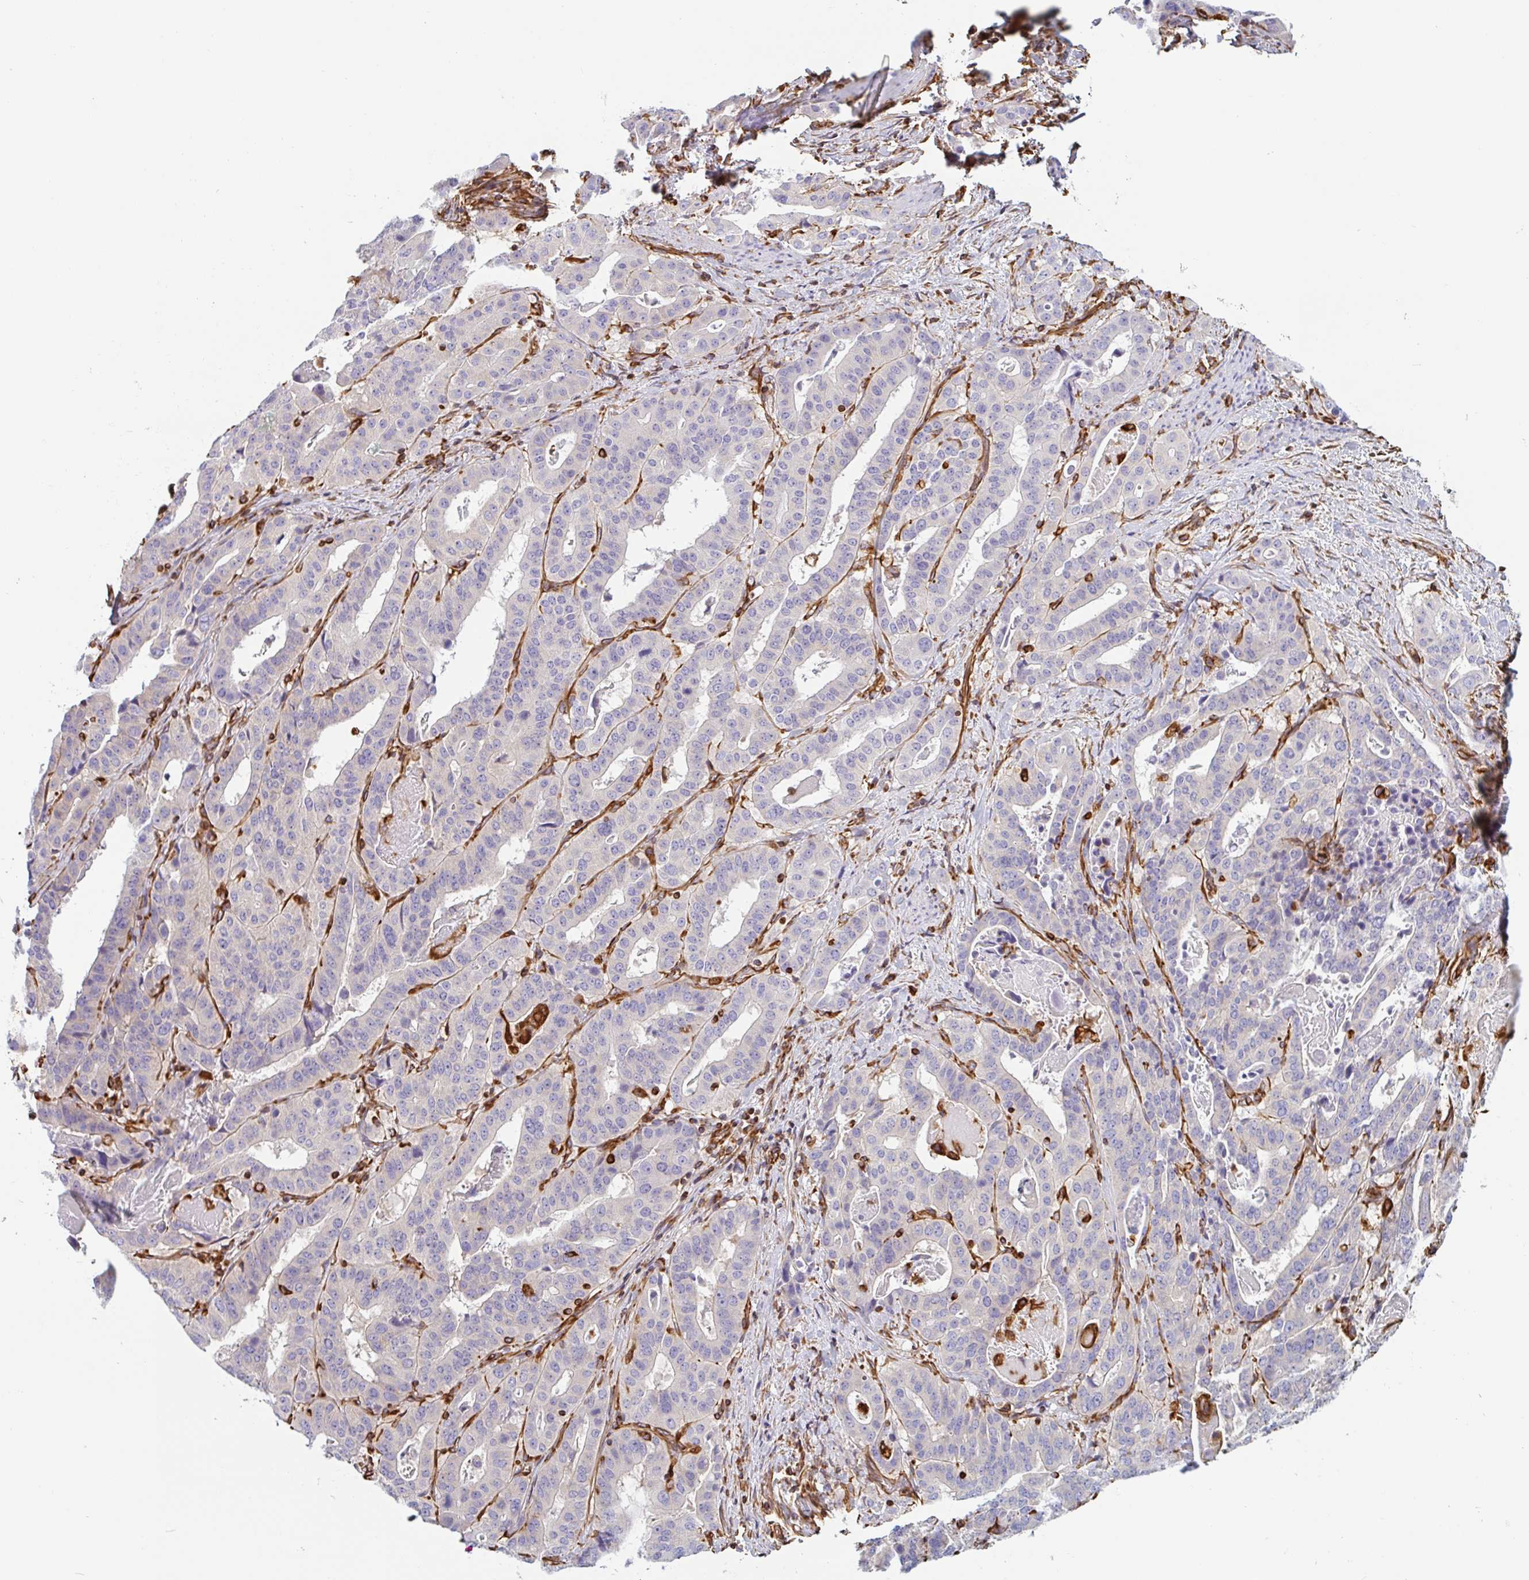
{"staining": {"intensity": "negative", "quantity": "none", "location": "none"}, "tissue": "stomach cancer", "cell_type": "Tumor cells", "image_type": "cancer", "snomed": [{"axis": "morphology", "description": "Adenocarcinoma, NOS"}, {"axis": "topography", "description": "Stomach"}], "caption": "The immunohistochemistry (IHC) photomicrograph has no significant expression in tumor cells of stomach cancer (adenocarcinoma) tissue. (DAB (3,3'-diaminobenzidine) immunohistochemistry (IHC), high magnification).", "gene": "PPFIA1", "patient": {"sex": "male", "age": 48}}